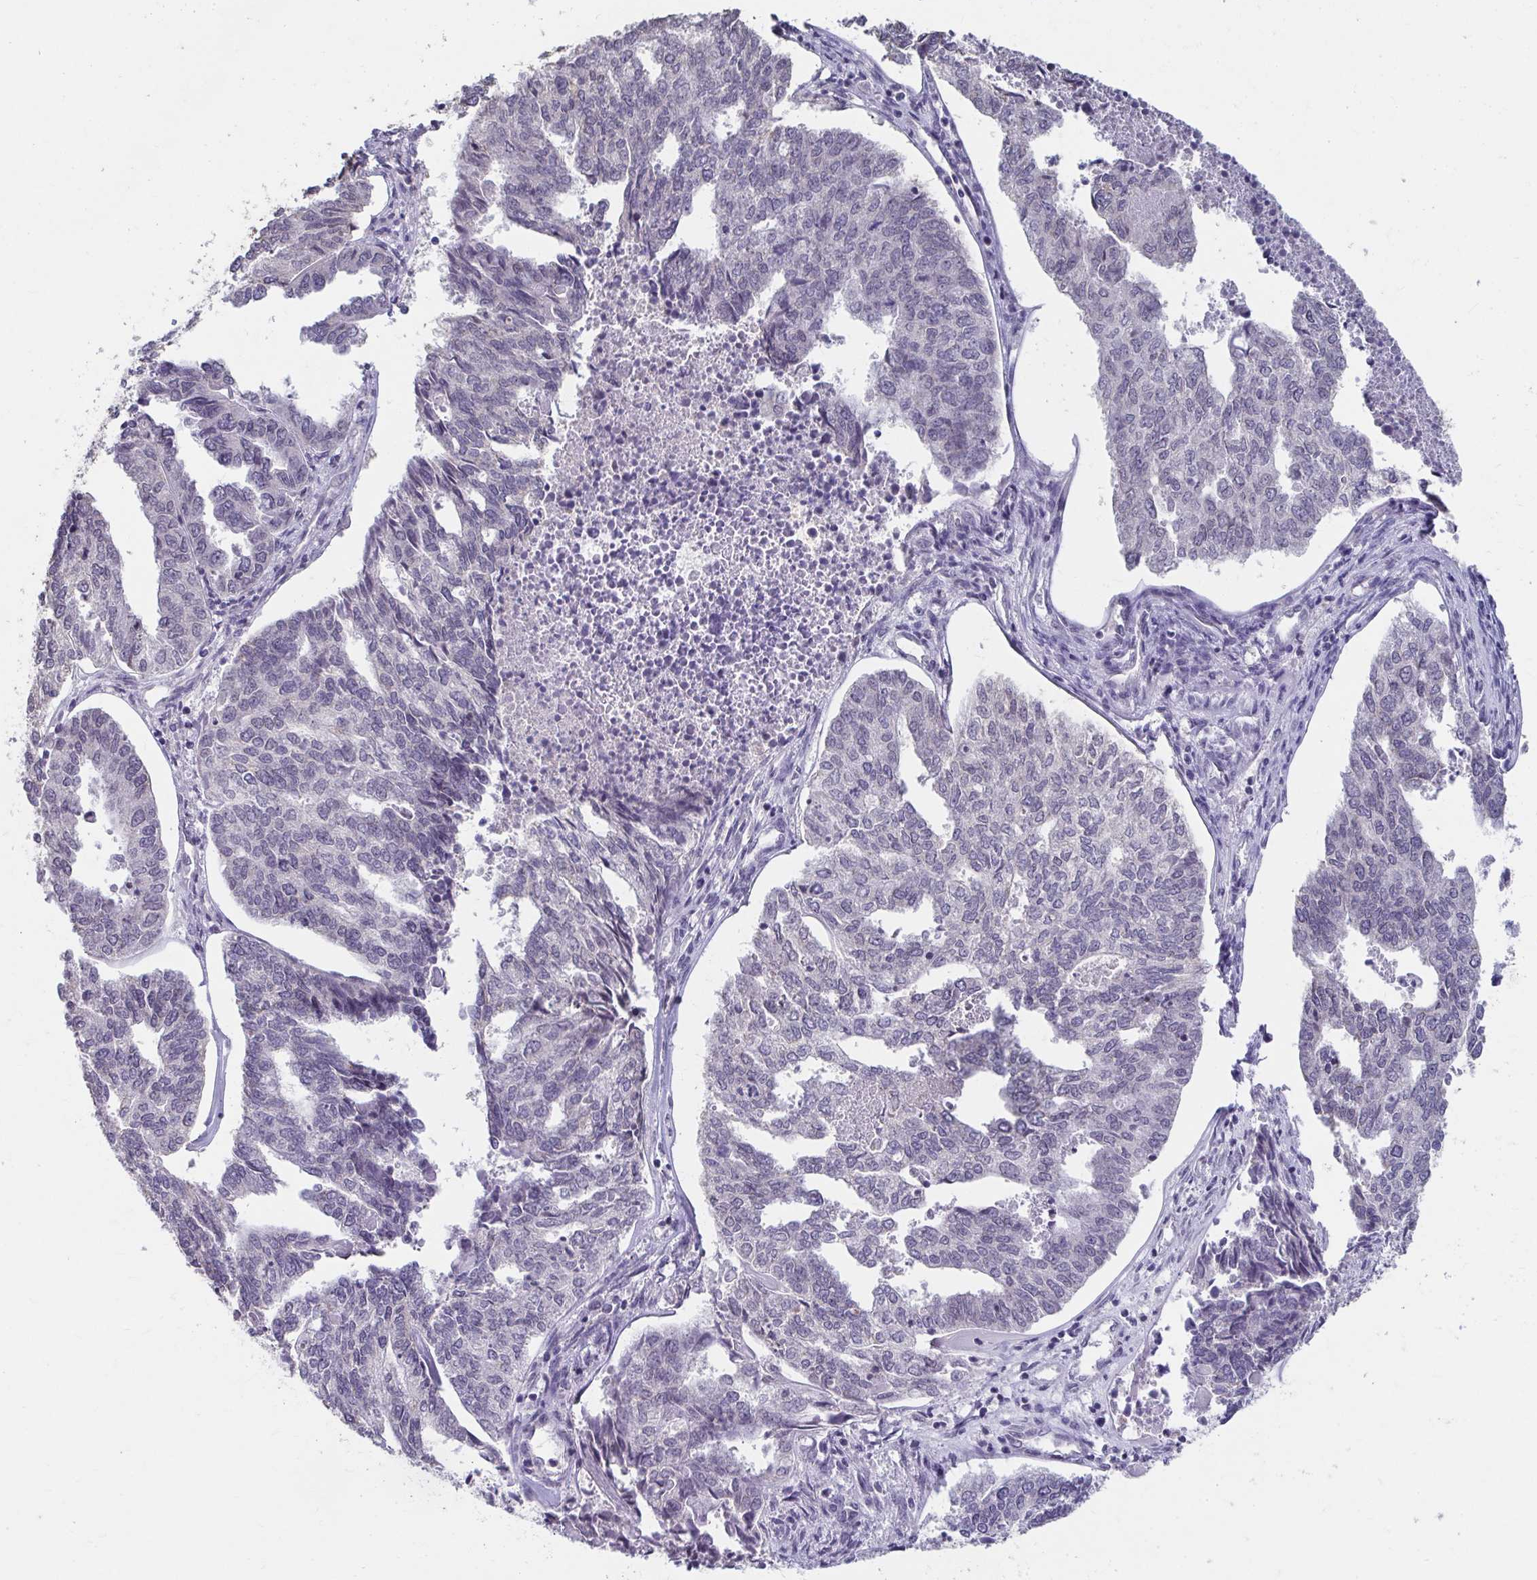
{"staining": {"intensity": "negative", "quantity": "none", "location": "none"}, "tissue": "endometrial cancer", "cell_type": "Tumor cells", "image_type": "cancer", "snomed": [{"axis": "morphology", "description": "Adenocarcinoma, NOS"}, {"axis": "topography", "description": "Endometrium"}], "caption": "Protein analysis of endometrial adenocarcinoma displays no significant expression in tumor cells. Nuclei are stained in blue.", "gene": "NUP133", "patient": {"sex": "female", "age": 73}}